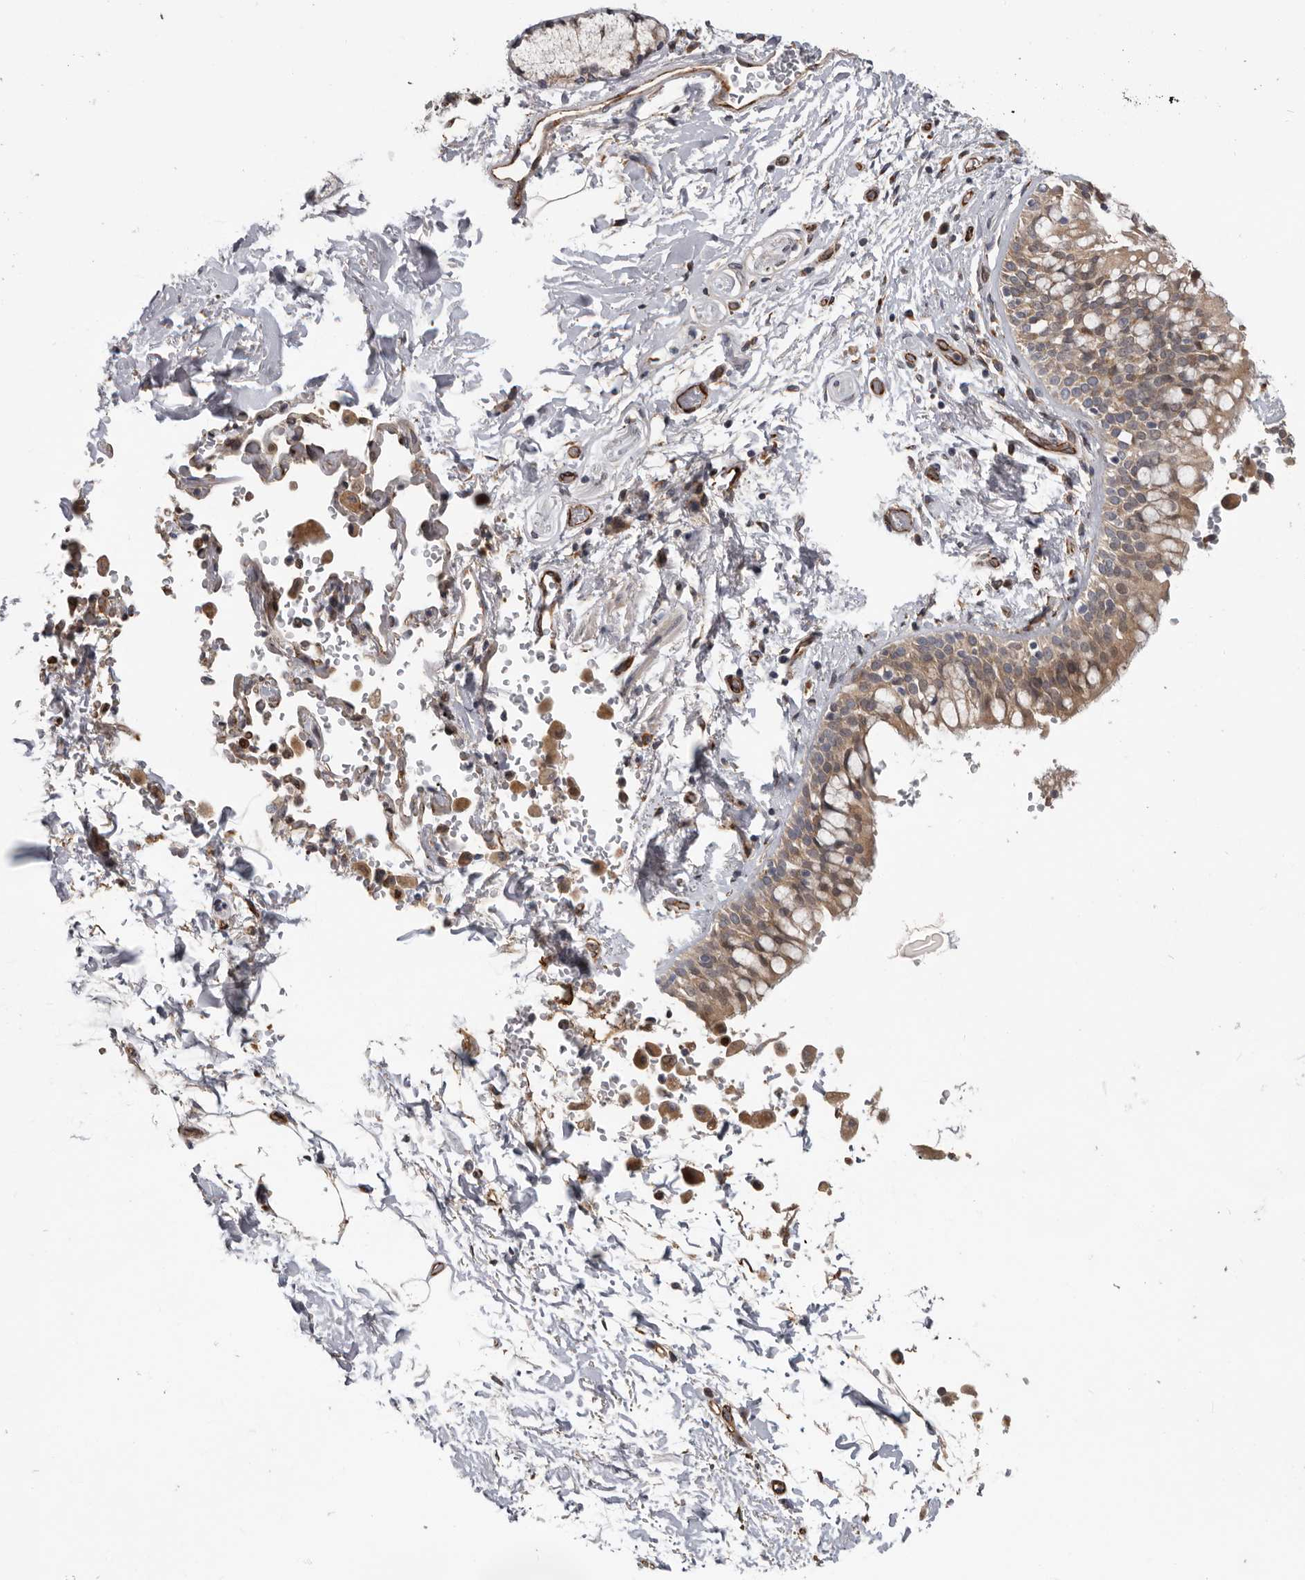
{"staining": {"intensity": "moderate", "quantity": ">75%", "location": "cytoplasmic/membranous"}, "tissue": "bronchus", "cell_type": "Respiratory epithelial cells", "image_type": "normal", "snomed": [{"axis": "morphology", "description": "Normal tissue, NOS"}, {"axis": "morphology", "description": "Inflammation, NOS"}, {"axis": "topography", "description": "Cartilage tissue"}, {"axis": "topography", "description": "Bronchus"}, {"axis": "topography", "description": "Lung"}], "caption": "Immunohistochemistry micrograph of unremarkable bronchus: bronchus stained using immunohistochemistry (IHC) reveals medium levels of moderate protein expression localized specifically in the cytoplasmic/membranous of respiratory epithelial cells, appearing as a cytoplasmic/membranous brown color.", "gene": "MTF1", "patient": {"sex": "female", "age": 64}}